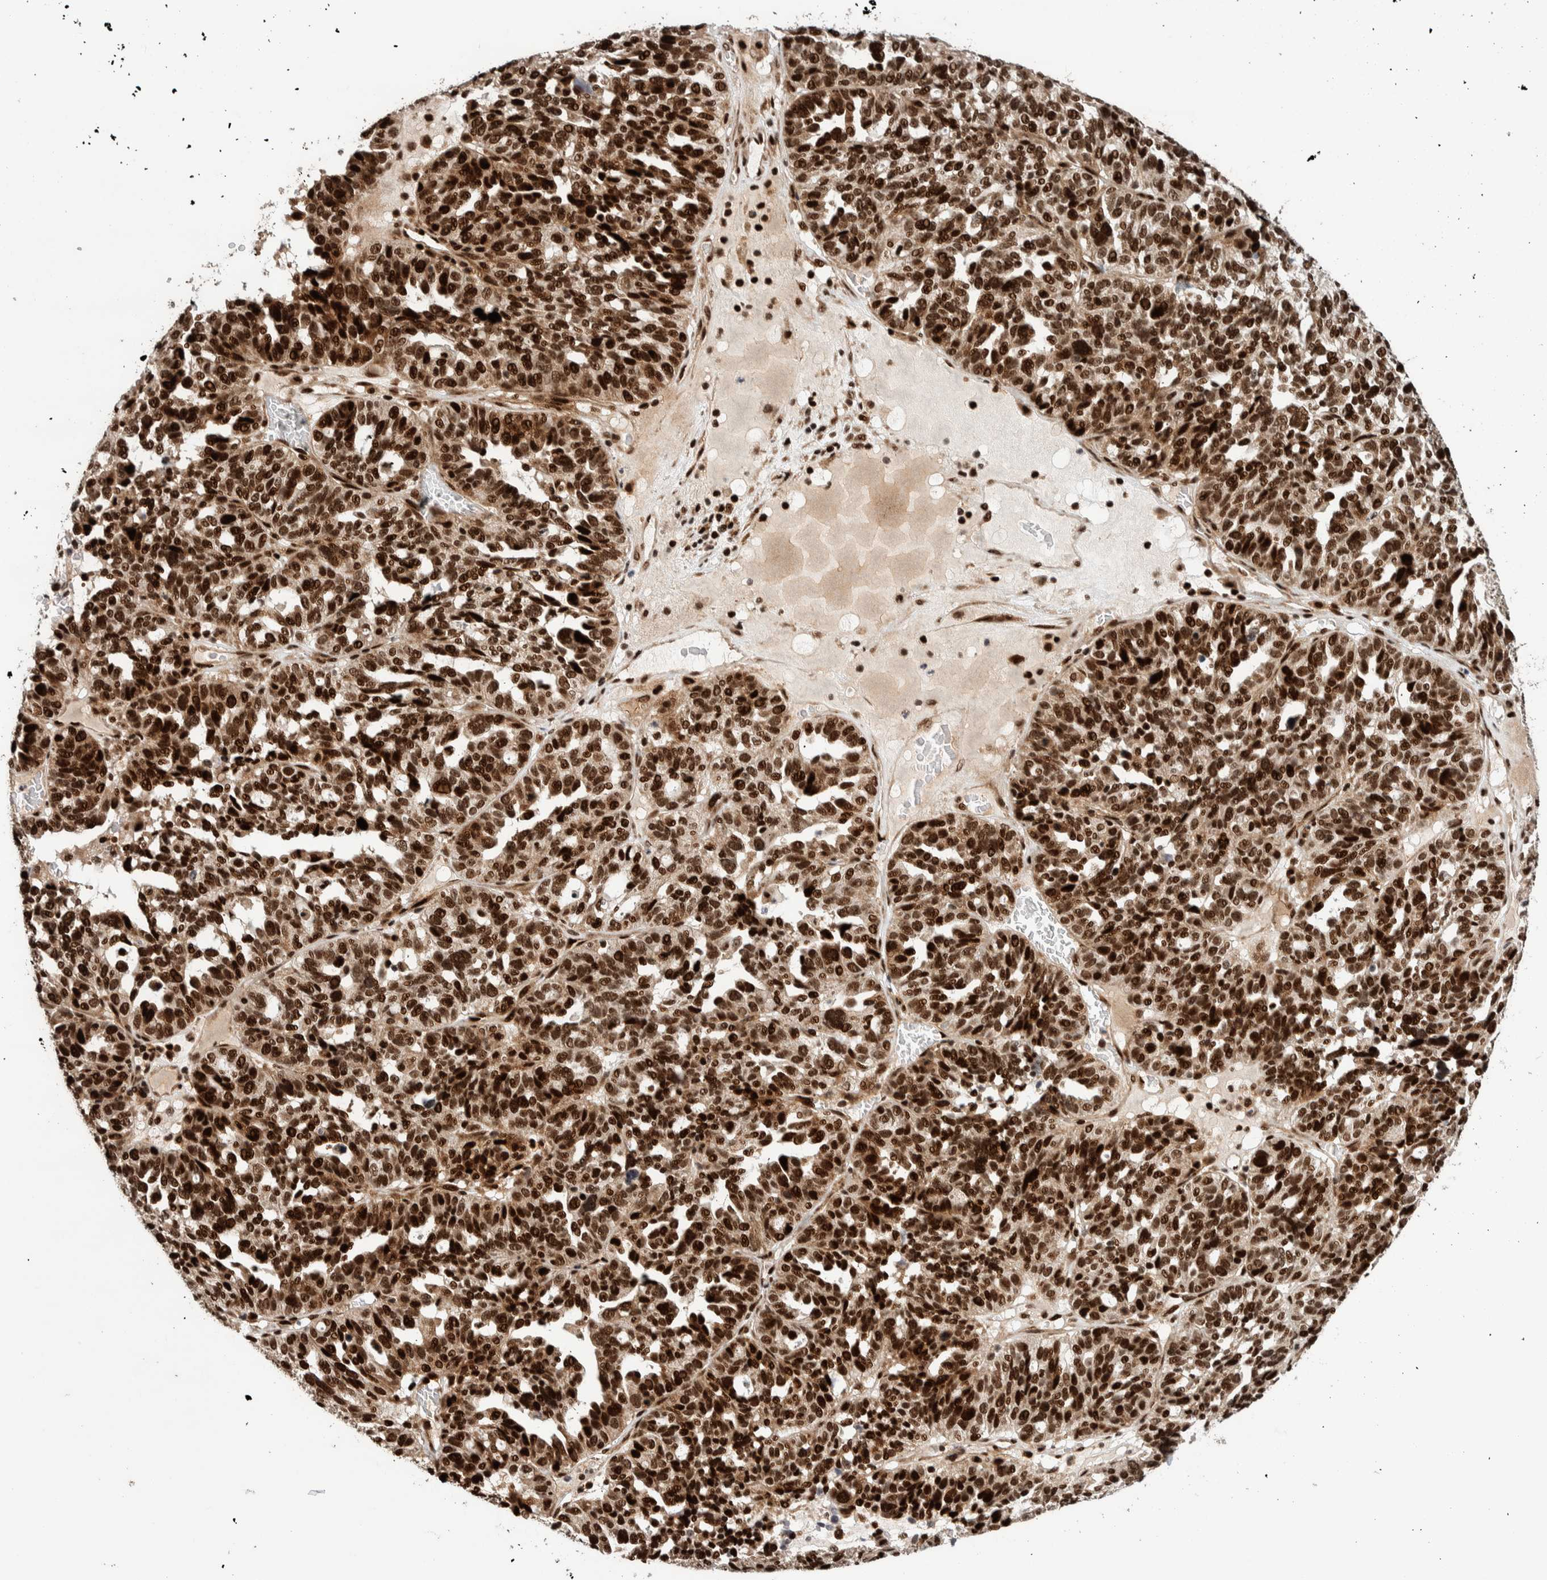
{"staining": {"intensity": "strong", "quantity": ">75%", "location": "nuclear"}, "tissue": "ovarian cancer", "cell_type": "Tumor cells", "image_type": "cancer", "snomed": [{"axis": "morphology", "description": "Cystadenocarcinoma, serous, NOS"}, {"axis": "topography", "description": "Ovary"}], "caption": "Immunohistochemistry (IHC) of serous cystadenocarcinoma (ovarian) demonstrates high levels of strong nuclear expression in about >75% of tumor cells.", "gene": "CHD4", "patient": {"sex": "female", "age": 59}}